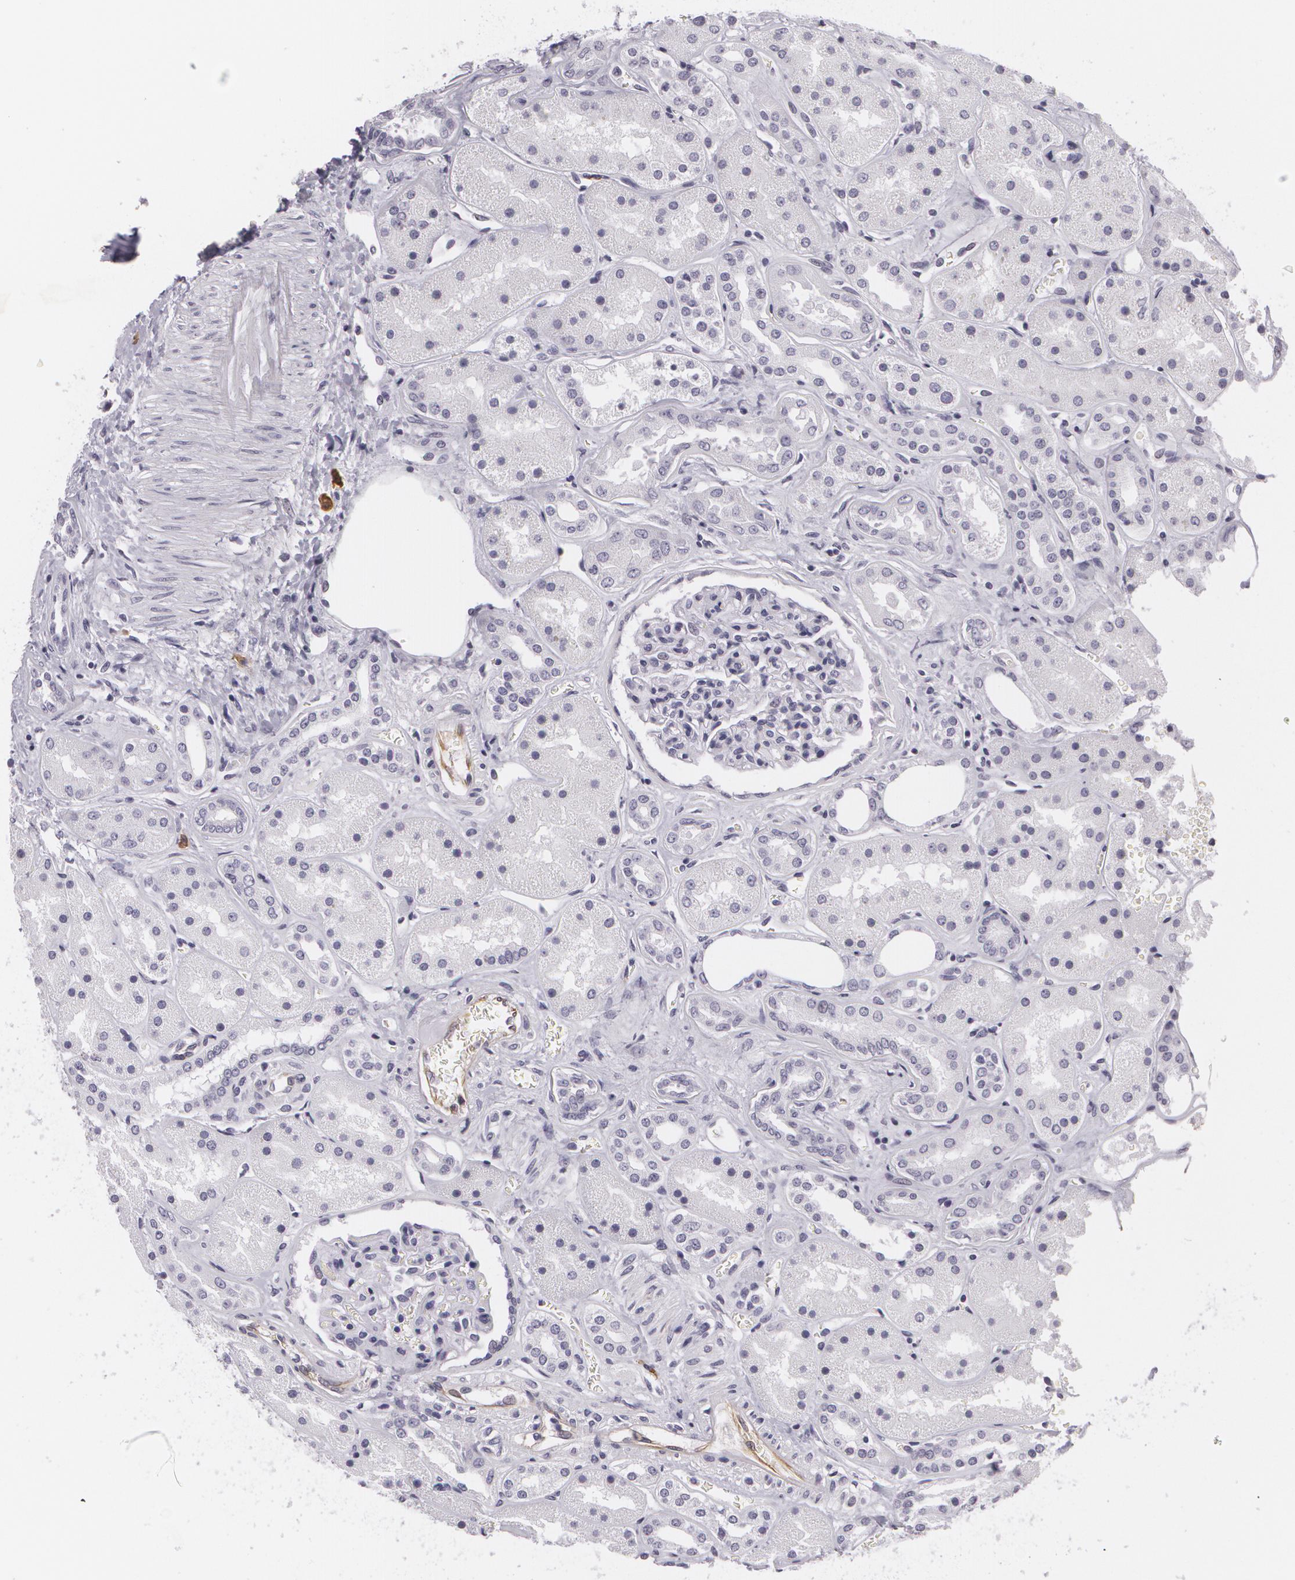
{"staining": {"intensity": "negative", "quantity": "none", "location": "none"}, "tissue": "kidney", "cell_type": "Cells in glomeruli", "image_type": "normal", "snomed": [{"axis": "morphology", "description": "Normal tissue, NOS"}, {"axis": "topography", "description": "Kidney"}], "caption": "This is an IHC image of benign kidney. There is no positivity in cells in glomeruli.", "gene": "MAP2", "patient": {"sex": "male", "age": 28}}